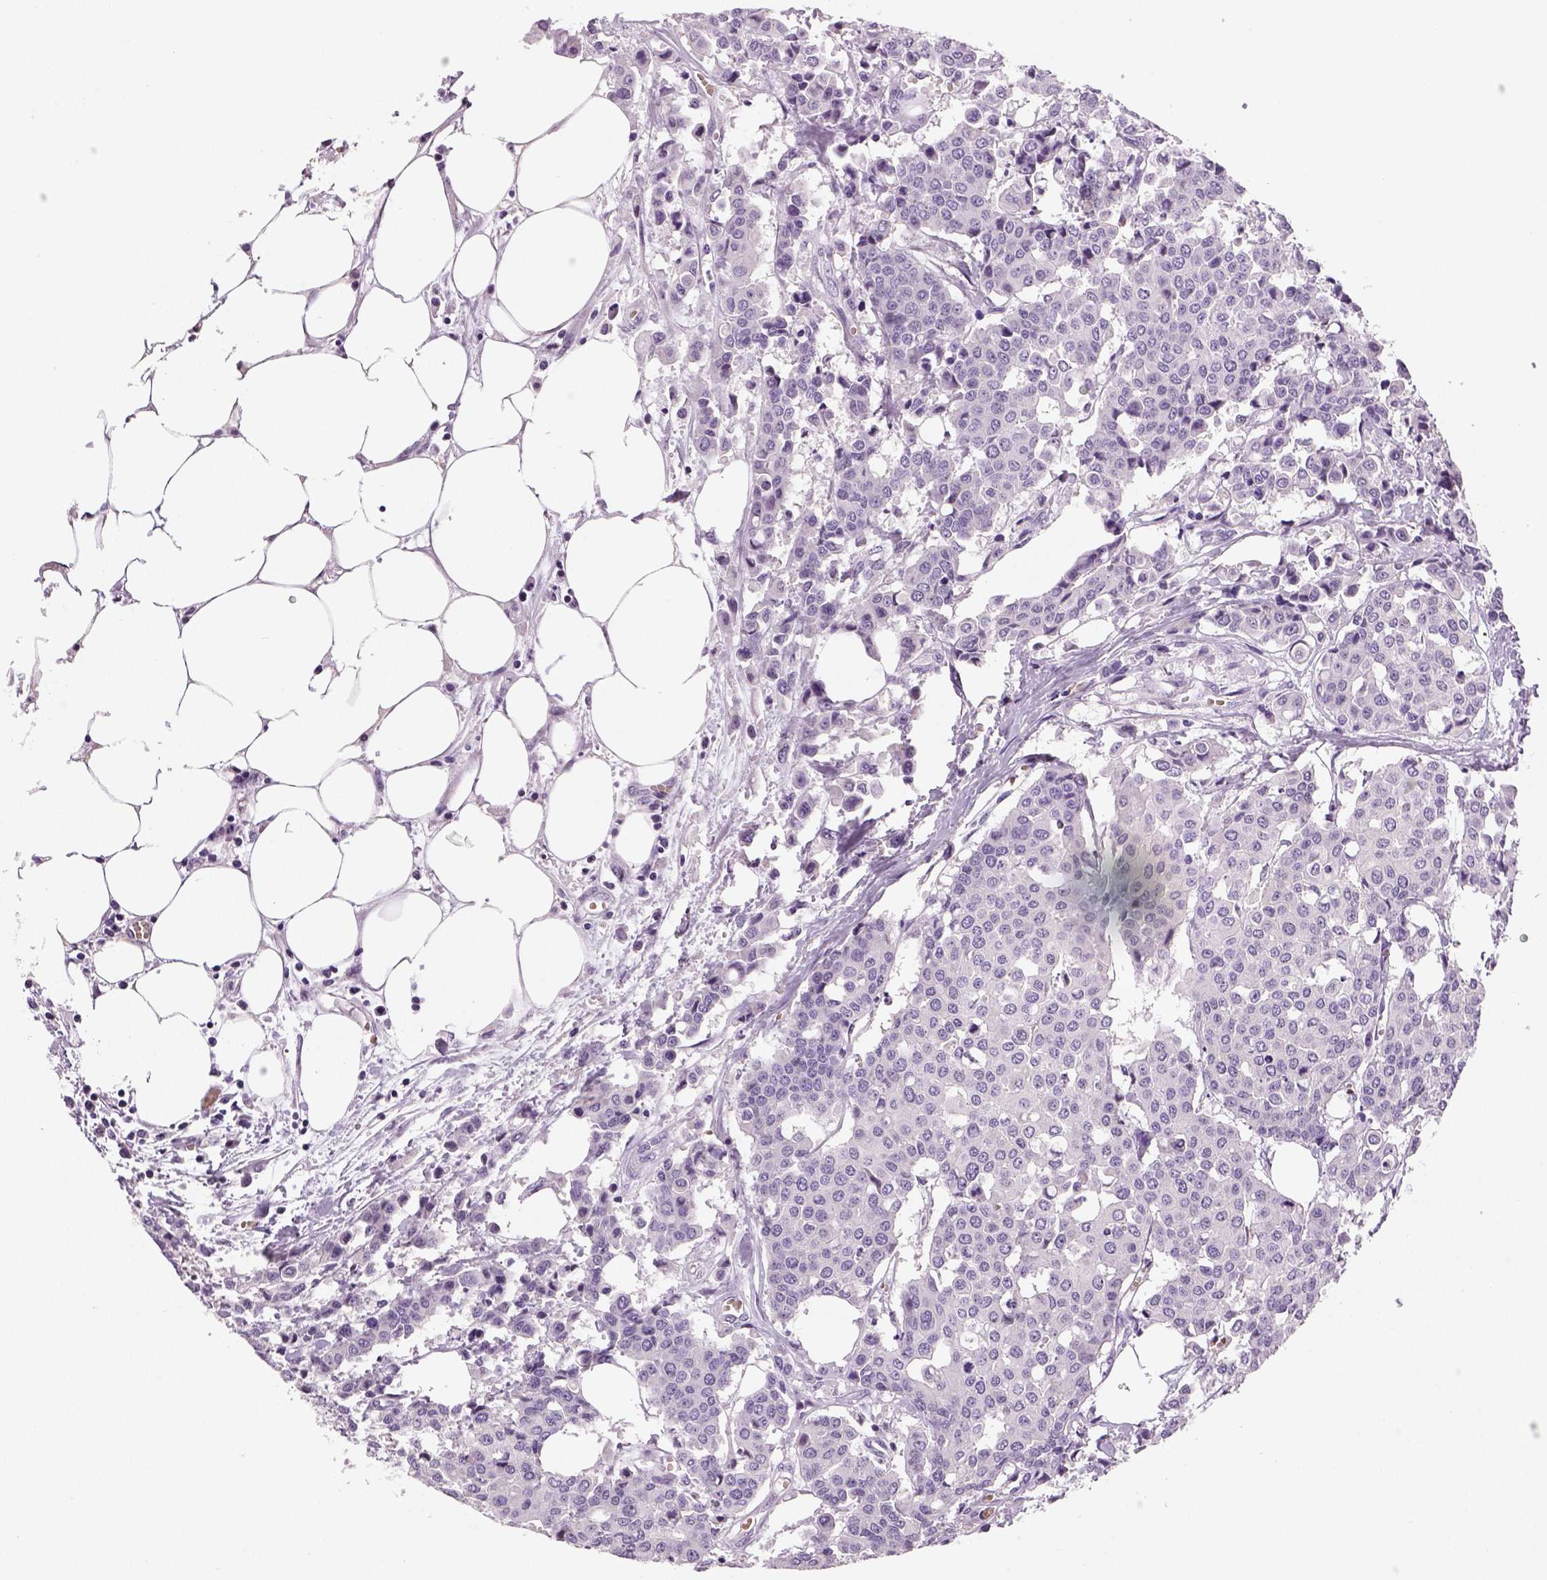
{"staining": {"intensity": "negative", "quantity": "none", "location": "none"}, "tissue": "carcinoid", "cell_type": "Tumor cells", "image_type": "cancer", "snomed": [{"axis": "morphology", "description": "Carcinoid, malignant, NOS"}, {"axis": "topography", "description": "Colon"}], "caption": "An image of carcinoid stained for a protein exhibits no brown staining in tumor cells. (IHC, brightfield microscopy, high magnification).", "gene": "TSPAN7", "patient": {"sex": "male", "age": 81}}